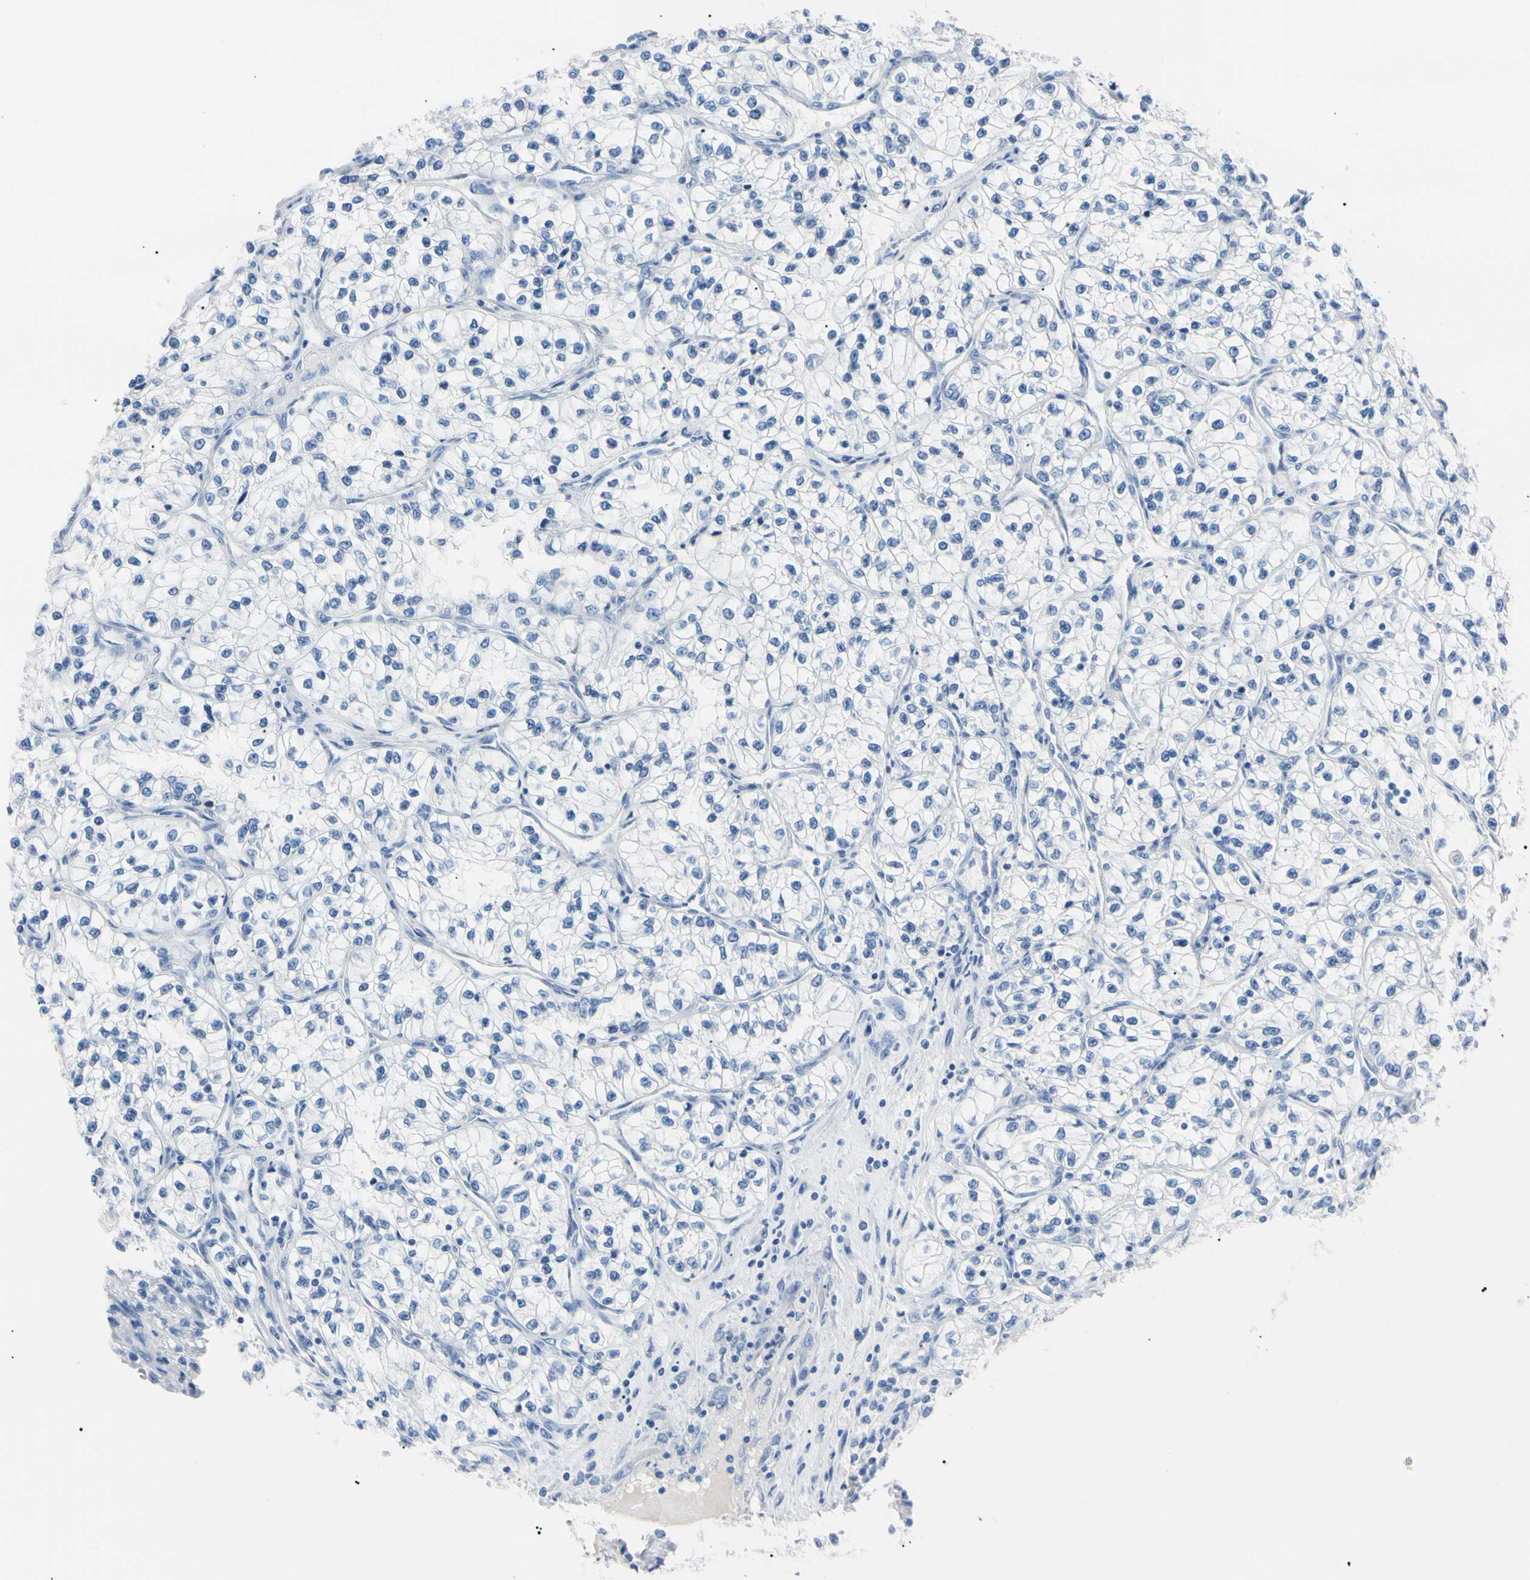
{"staining": {"intensity": "negative", "quantity": "none", "location": "none"}, "tissue": "renal cancer", "cell_type": "Tumor cells", "image_type": "cancer", "snomed": [{"axis": "morphology", "description": "Adenocarcinoma, NOS"}, {"axis": "topography", "description": "Kidney"}], "caption": "Immunohistochemical staining of human renal adenocarcinoma exhibits no significant expression in tumor cells. (Stains: DAB immunohistochemistry with hematoxylin counter stain, Microscopy: brightfield microscopy at high magnification).", "gene": "NCF4", "patient": {"sex": "female", "age": 57}}